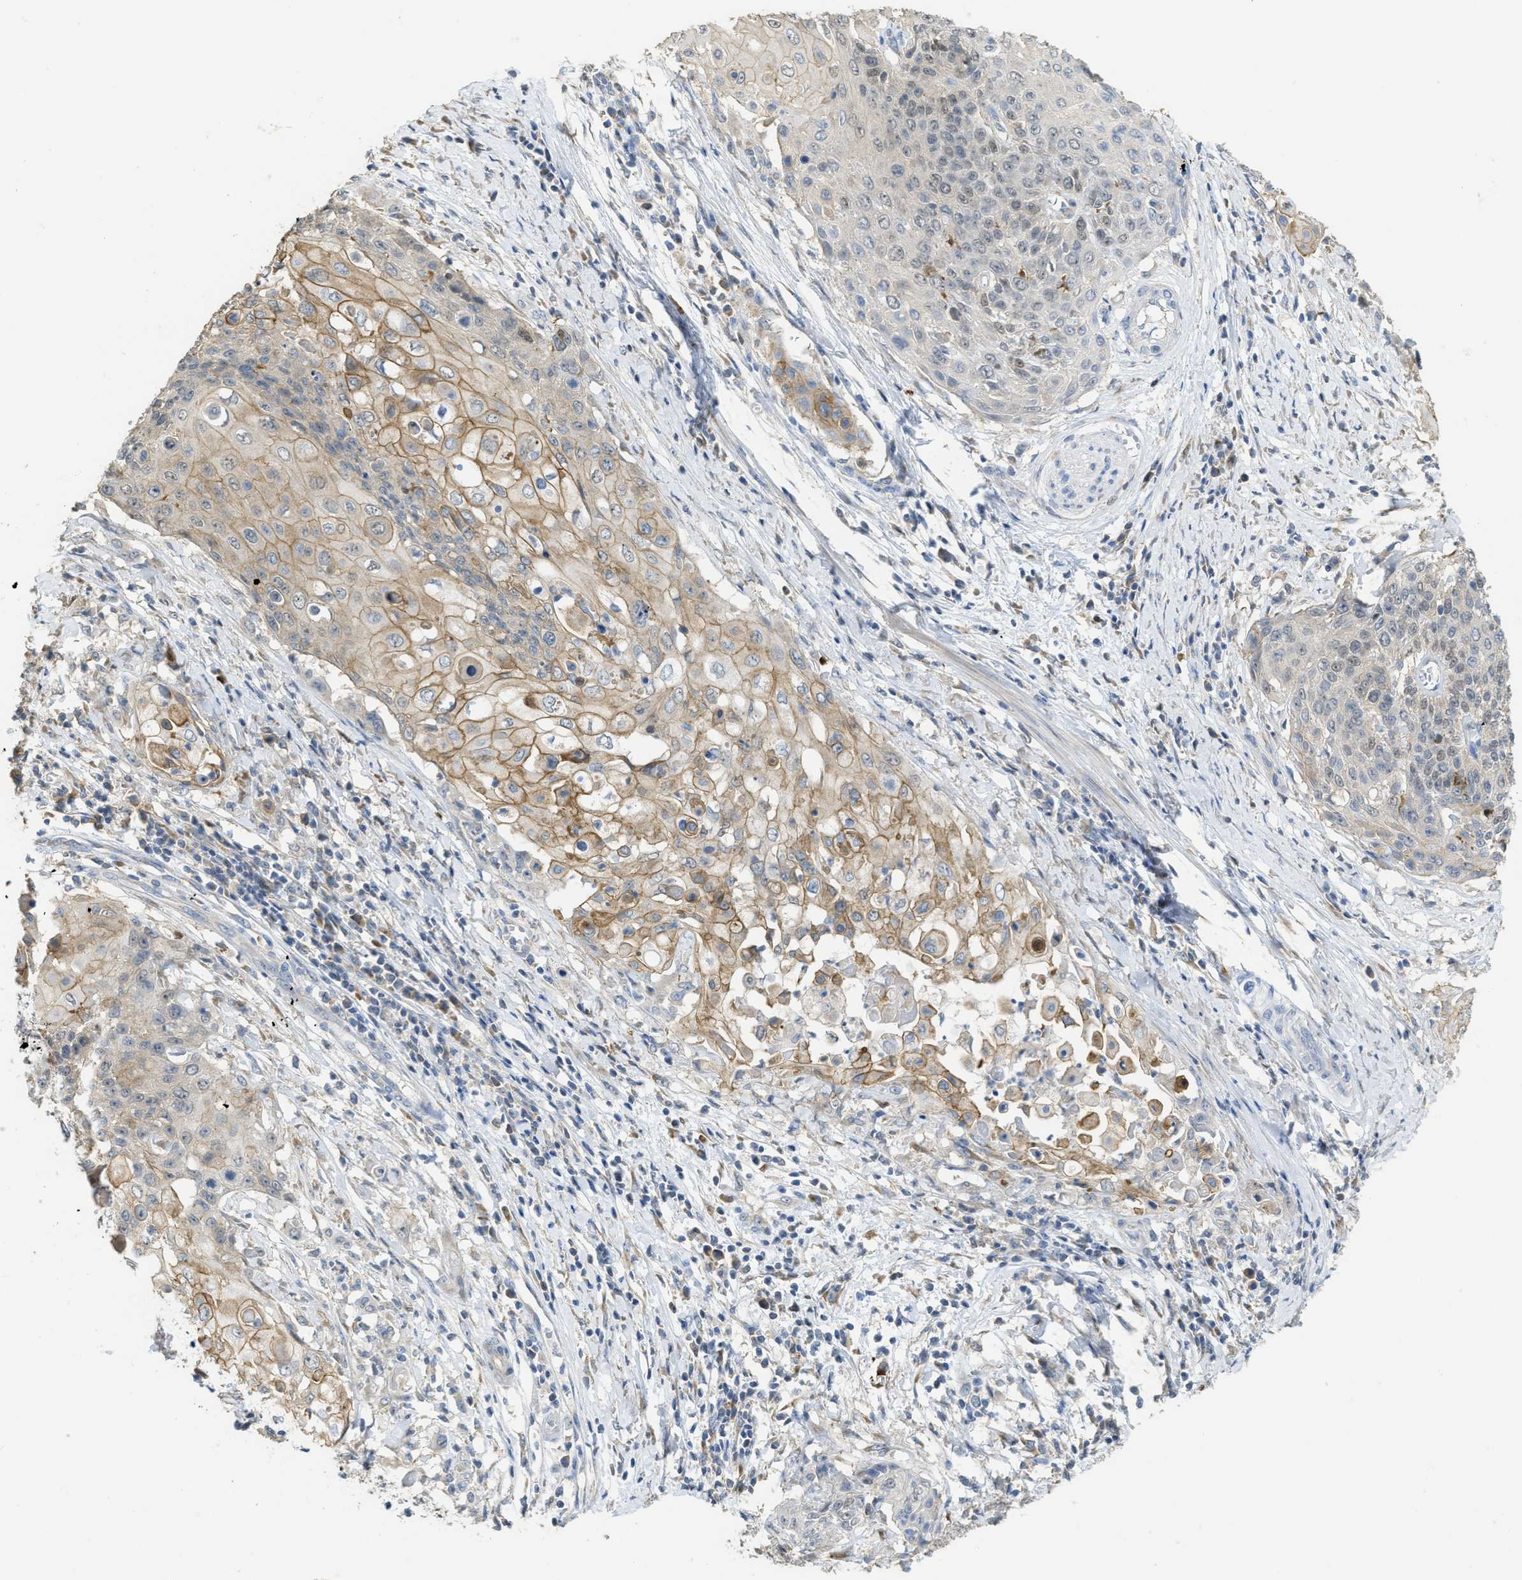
{"staining": {"intensity": "moderate", "quantity": "25%-75%", "location": "cytoplasmic/membranous"}, "tissue": "cervical cancer", "cell_type": "Tumor cells", "image_type": "cancer", "snomed": [{"axis": "morphology", "description": "Squamous cell carcinoma, NOS"}, {"axis": "topography", "description": "Cervix"}], "caption": "Cervical squamous cell carcinoma tissue reveals moderate cytoplasmic/membranous positivity in approximately 25%-75% of tumor cells, visualized by immunohistochemistry.", "gene": "SFXN2", "patient": {"sex": "female", "age": 39}}